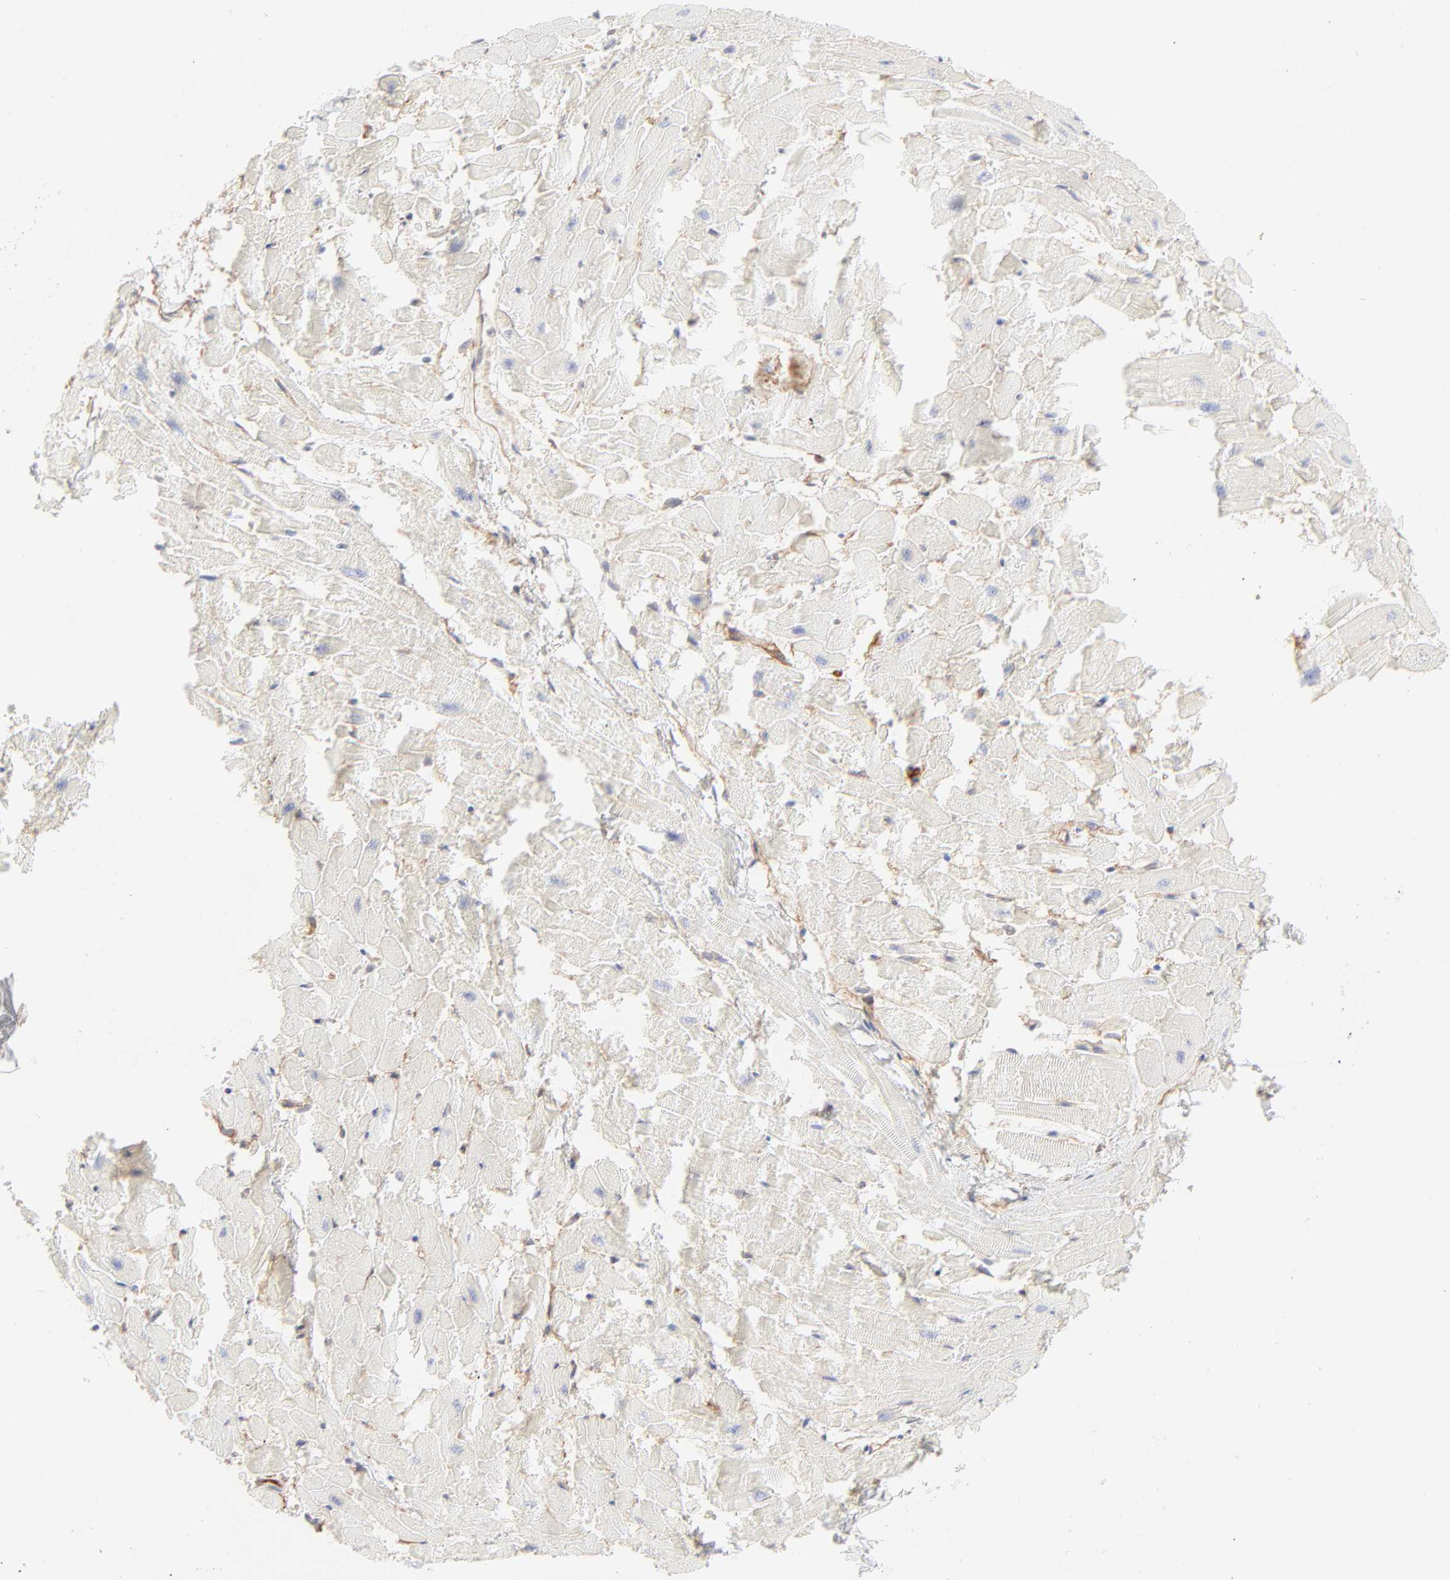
{"staining": {"intensity": "negative", "quantity": "none", "location": "none"}, "tissue": "heart muscle", "cell_type": "Cardiomyocytes", "image_type": "normal", "snomed": [{"axis": "morphology", "description": "Normal tissue, NOS"}, {"axis": "topography", "description": "Heart"}], "caption": "This is an IHC photomicrograph of unremarkable human heart muscle. There is no staining in cardiomyocytes.", "gene": "ITGA5", "patient": {"sex": "female", "age": 19}}